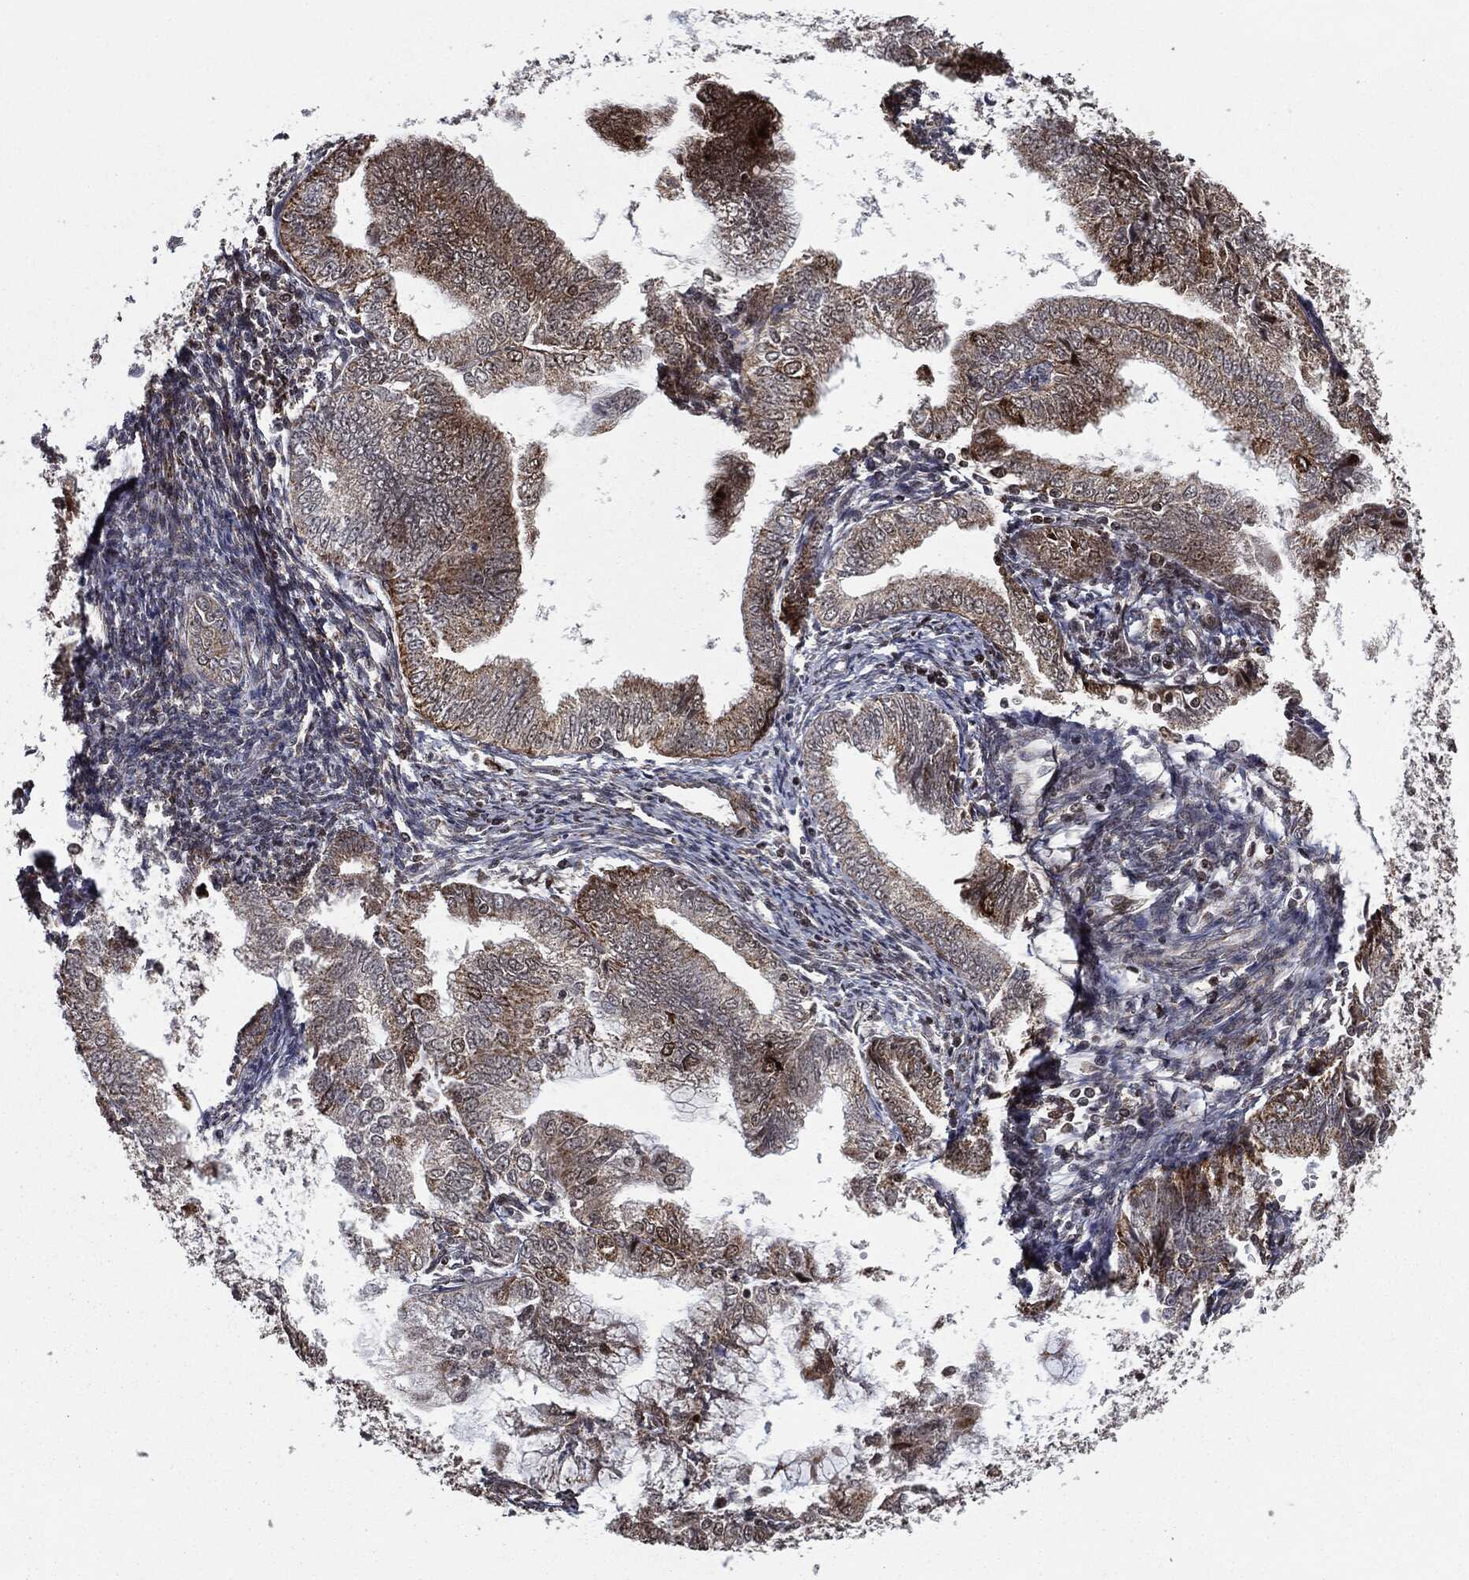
{"staining": {"intensity": "moderate", "quantity": "25%-75%", "location": "cytoplasmic/membranous"}, "tissue": "endometrial cancer", "cell_type": "Tumor cells", "image_type": "cancer", "snomed": [{"axis": "morphology", "description": "Adenocarcinoma, NOS"}, {"axis": "topography", "description": "Endometrium"}], "caption": "Moderate cytoplasmic/membranous staining for a protein is seen in approximately 25%-75% of tumor cells of adenocarcinoma (endometrial) using immunohistochemistry (IHC).", "gene": "CHCHD2", "patient": {"sex": "female", "age": 56}}